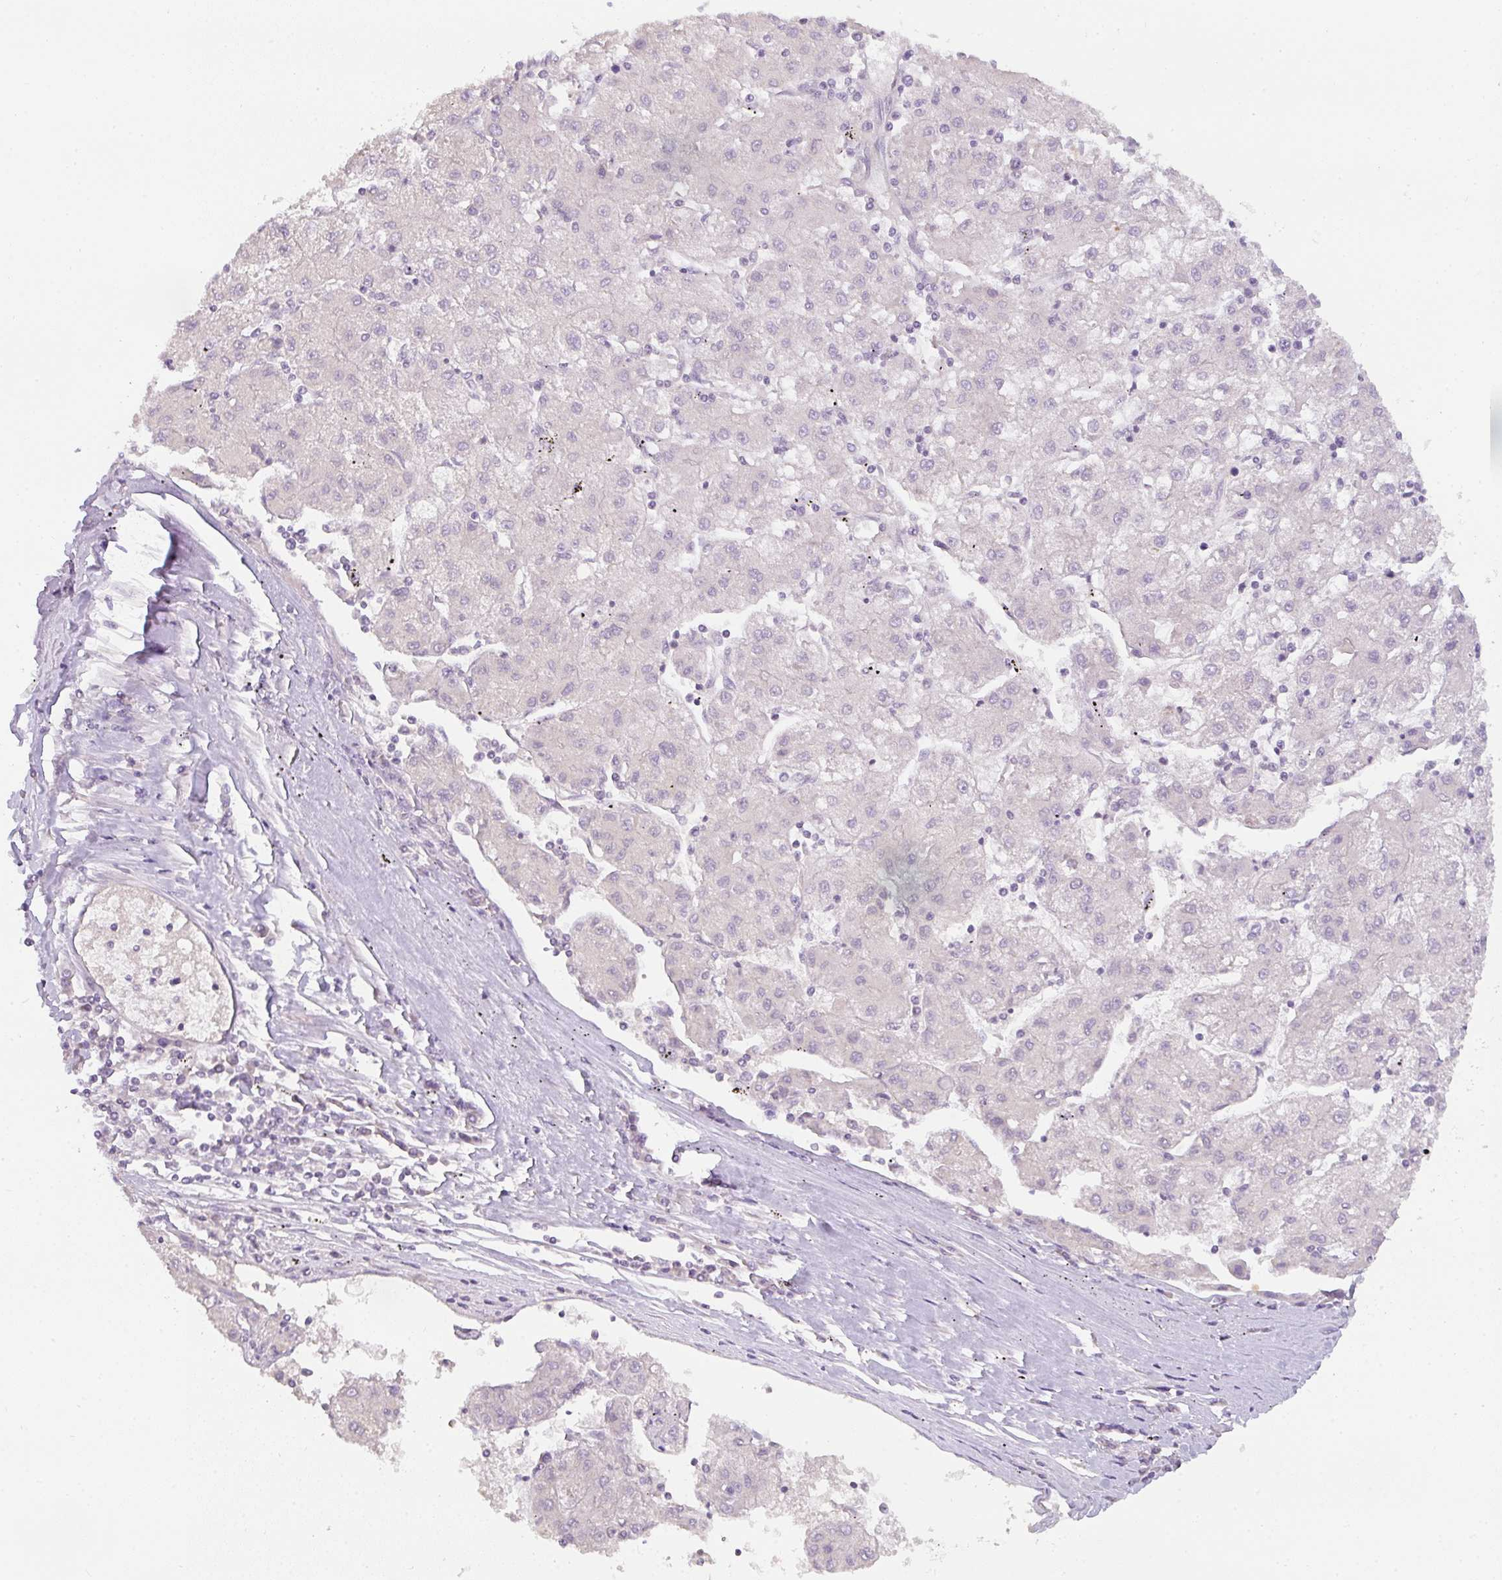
{"staining": {"intensity": "negative", "quantity": "none", "location": "none"}, "tissue": "liver cancer", "cell_type": "Tumor cells", "image_type": "cancer", "snomed": [{"axis": "morphology", "description": "Carcinoma, Hepatocellular, NOS"}, {"axis": "topography", "description": "Liver"}], "caption": "IHC photomicrograph of human liver cancer (hepatocellular carcinoma) stained for a protein (brown), which displays no expression in tumor cells.", "gene": "FILIP1", "patient": {"sex": "male", "age": 72}}